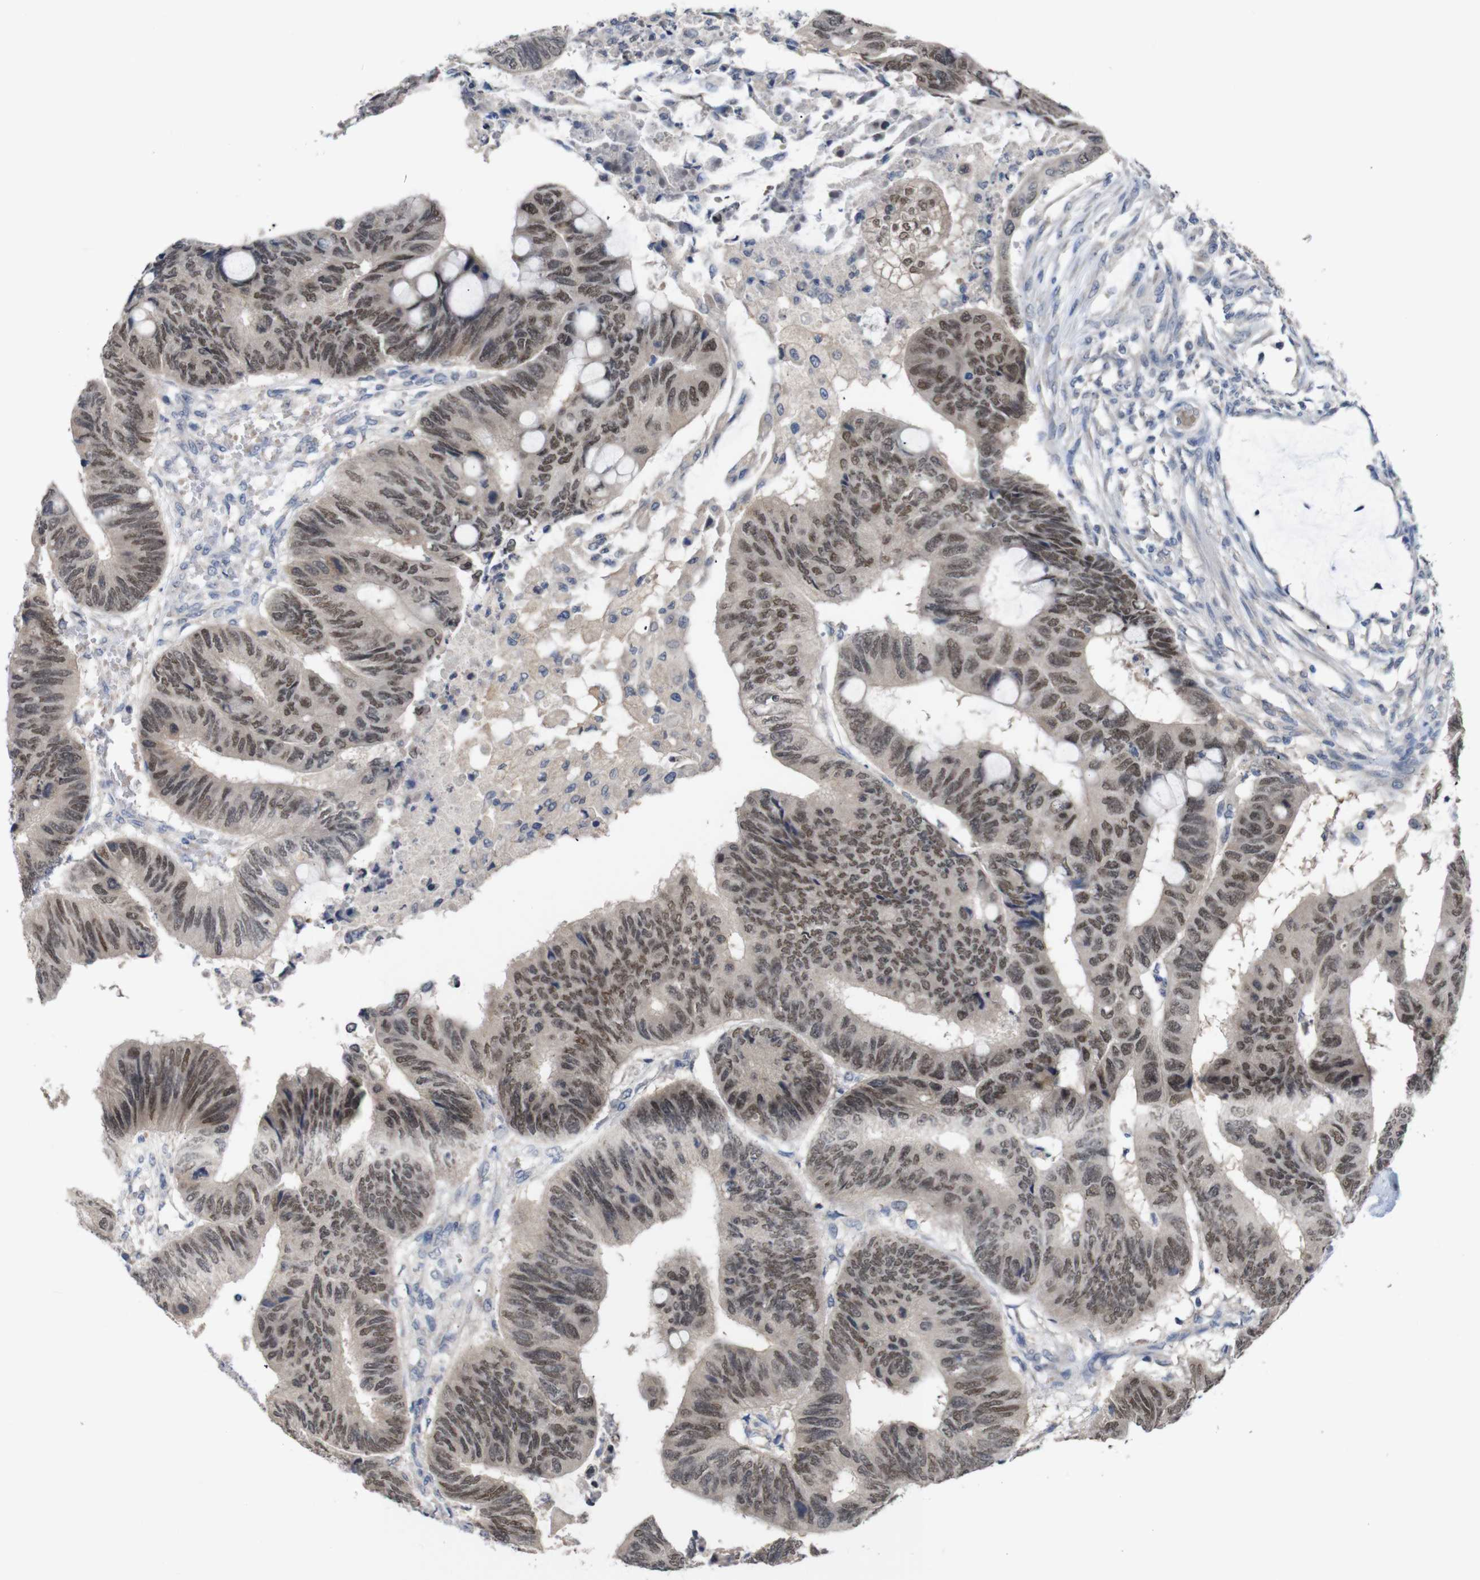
{"staining": {"intensity": "moderate", "quantity": ">75%", "location": "nuclear"}, "tissue": "colorectal cancer", "cell_type": "Tumor cells", "image_type": "cancer", "snomed": [{"axis": "morphology", "description": "Normal tissue, NOS"}, {"axis": "morphology", "description": "Adenocarcinoma, NOS"}, {"axis": "topography", "description": "Rectum"}, {"axis": "topography", "description": "Peripheral nerve tissue"}], "caption": "Moderate nuclear expression for a protein is present in about >75% of tumor cells of colorectal cancer (adenocarcinoma) using IHC.", "gene": "HNF1A", "patient": {"sex": "male", "age": 92}}